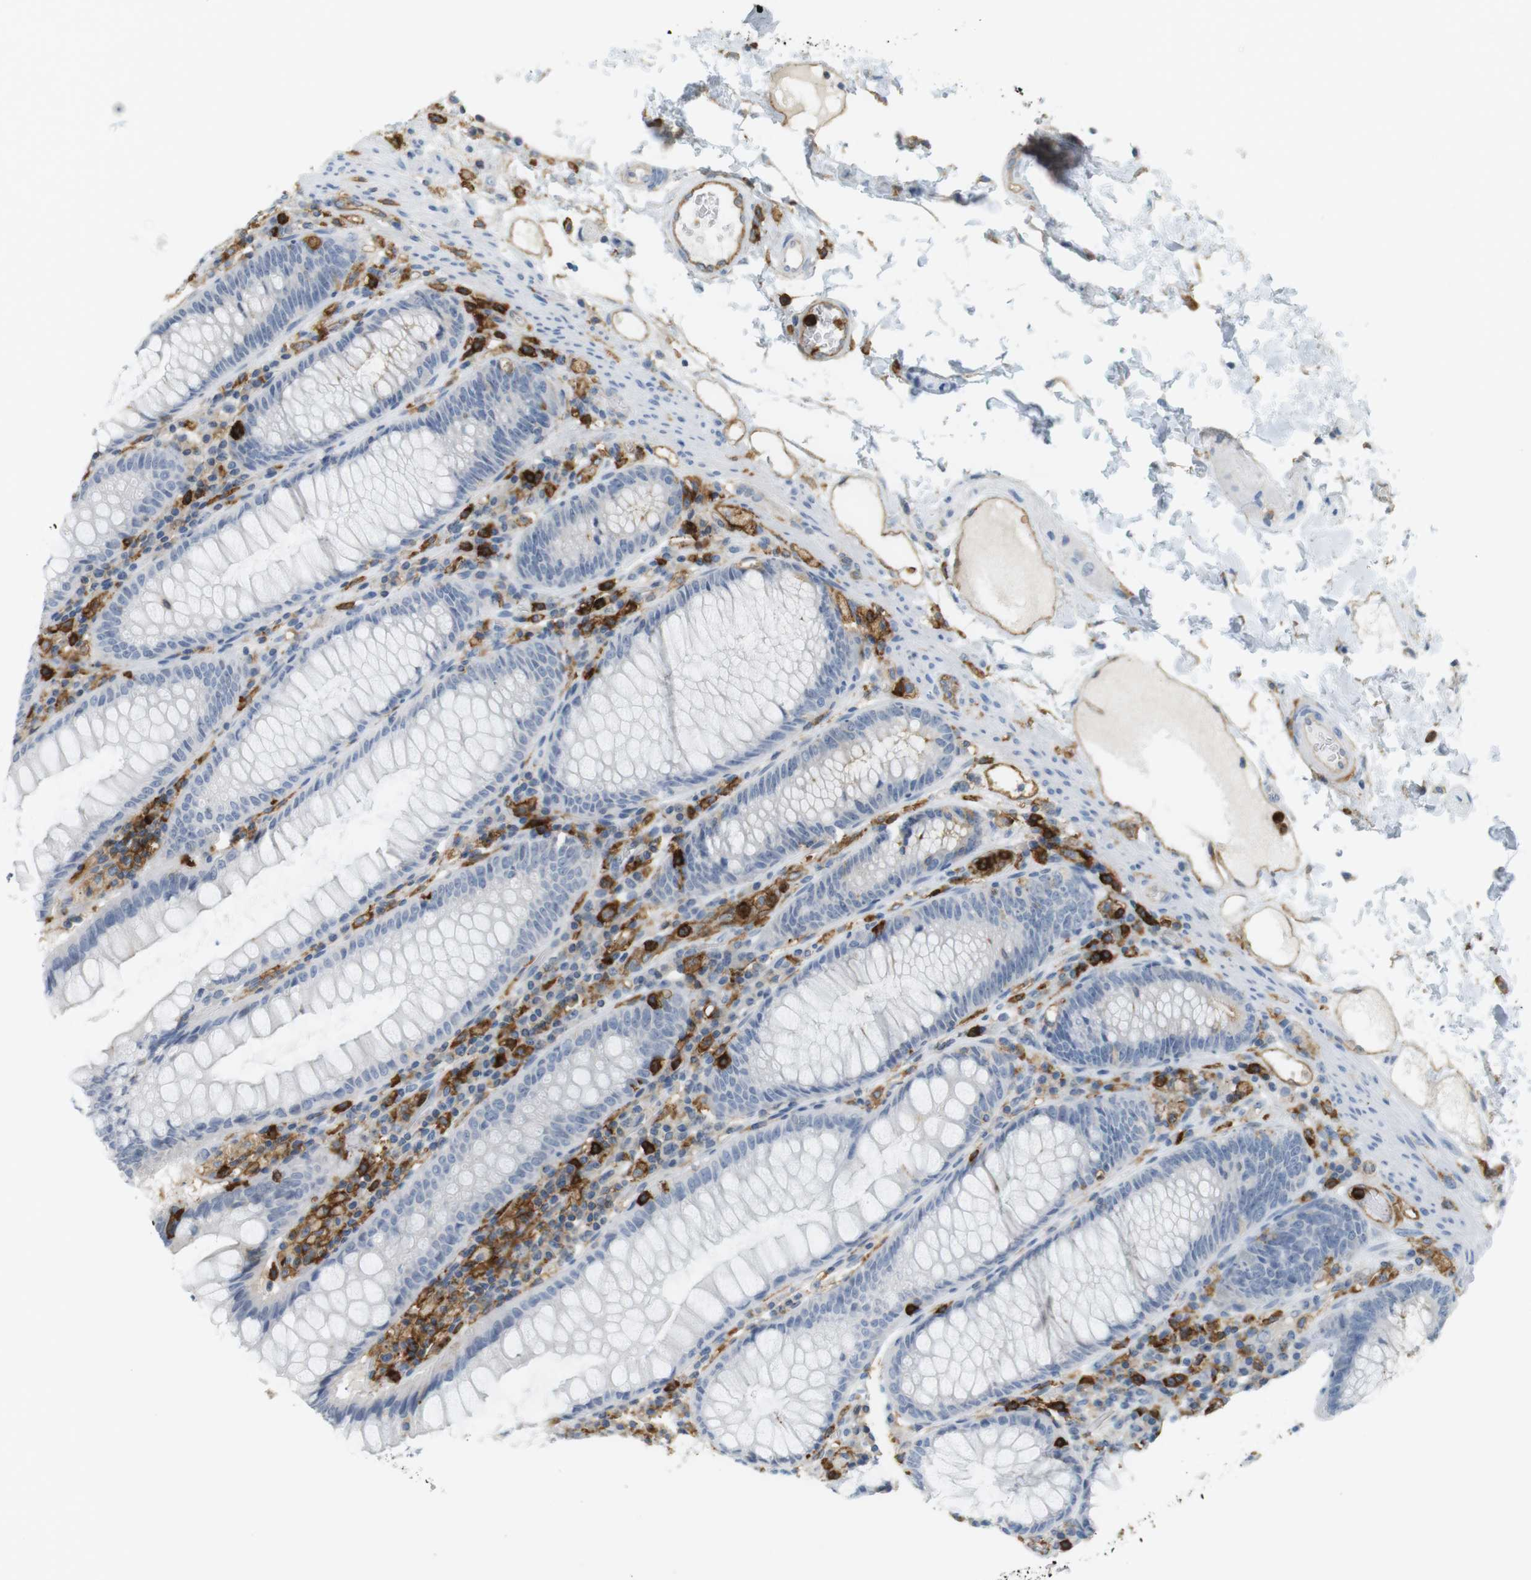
{"staining": {"intensity": "moderate", "quantity": ">75%", "location": "cytoplasmic/membranous"}, "tissue": "colon", "cell_type": "Endothelial cells", "image_type": "normal", "snomed": [{"axis": "morphology", "description": "Normal tissue, NOS"}, {"axis": "topography", "description": "Colon"}], "caption": "Endothelial cells exhibit medium levels of moderate cytoplasmic/membranous expression in about >75% of cells in benign colon.", "gene": "SIRPA", "patient": {"sex": "female", "age": 46}}